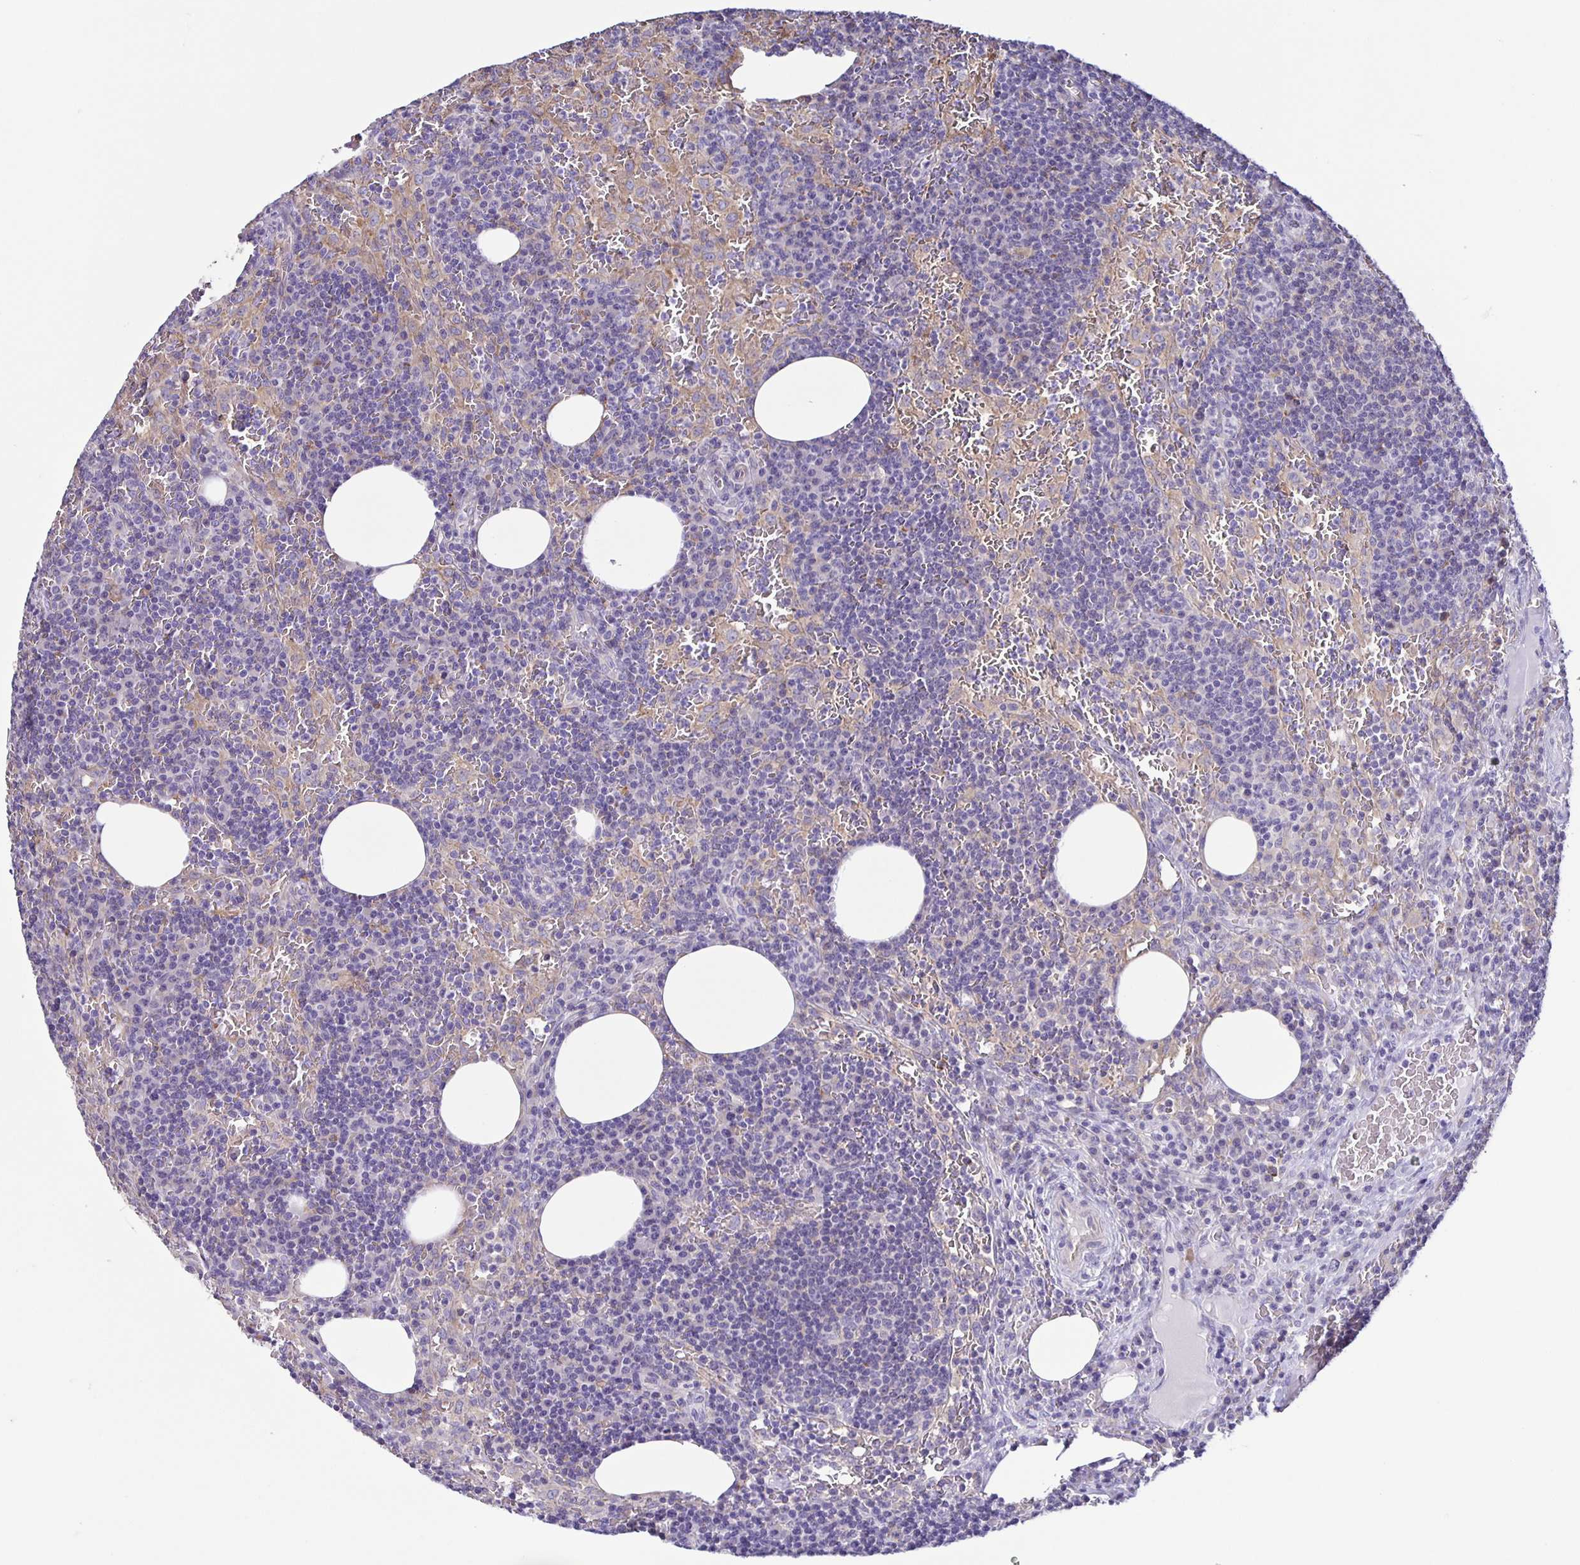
{"staining": {"intensity": "negative", "quantity": "none", "location": "none"}, "tissue": "lymph node", "cell_type": "Germinal center cells", "image_type": "normal", "snomed": [{"axis": "morphology", "description": "Normal tissue, NOS"}, {"axis": "topography", "description": "Lymph node"}], "caption": "IHC histopathology image of unremarkable lymph node stained for a protein (brown), which exhibits no expression in germinal center cells. Brightfield microscopy of IHC stained with DAB (brown) and hematoxylin (blue), captured at high magnification.", "gene": "BOLL", "patient": {"sex": "male", "age": 67}}